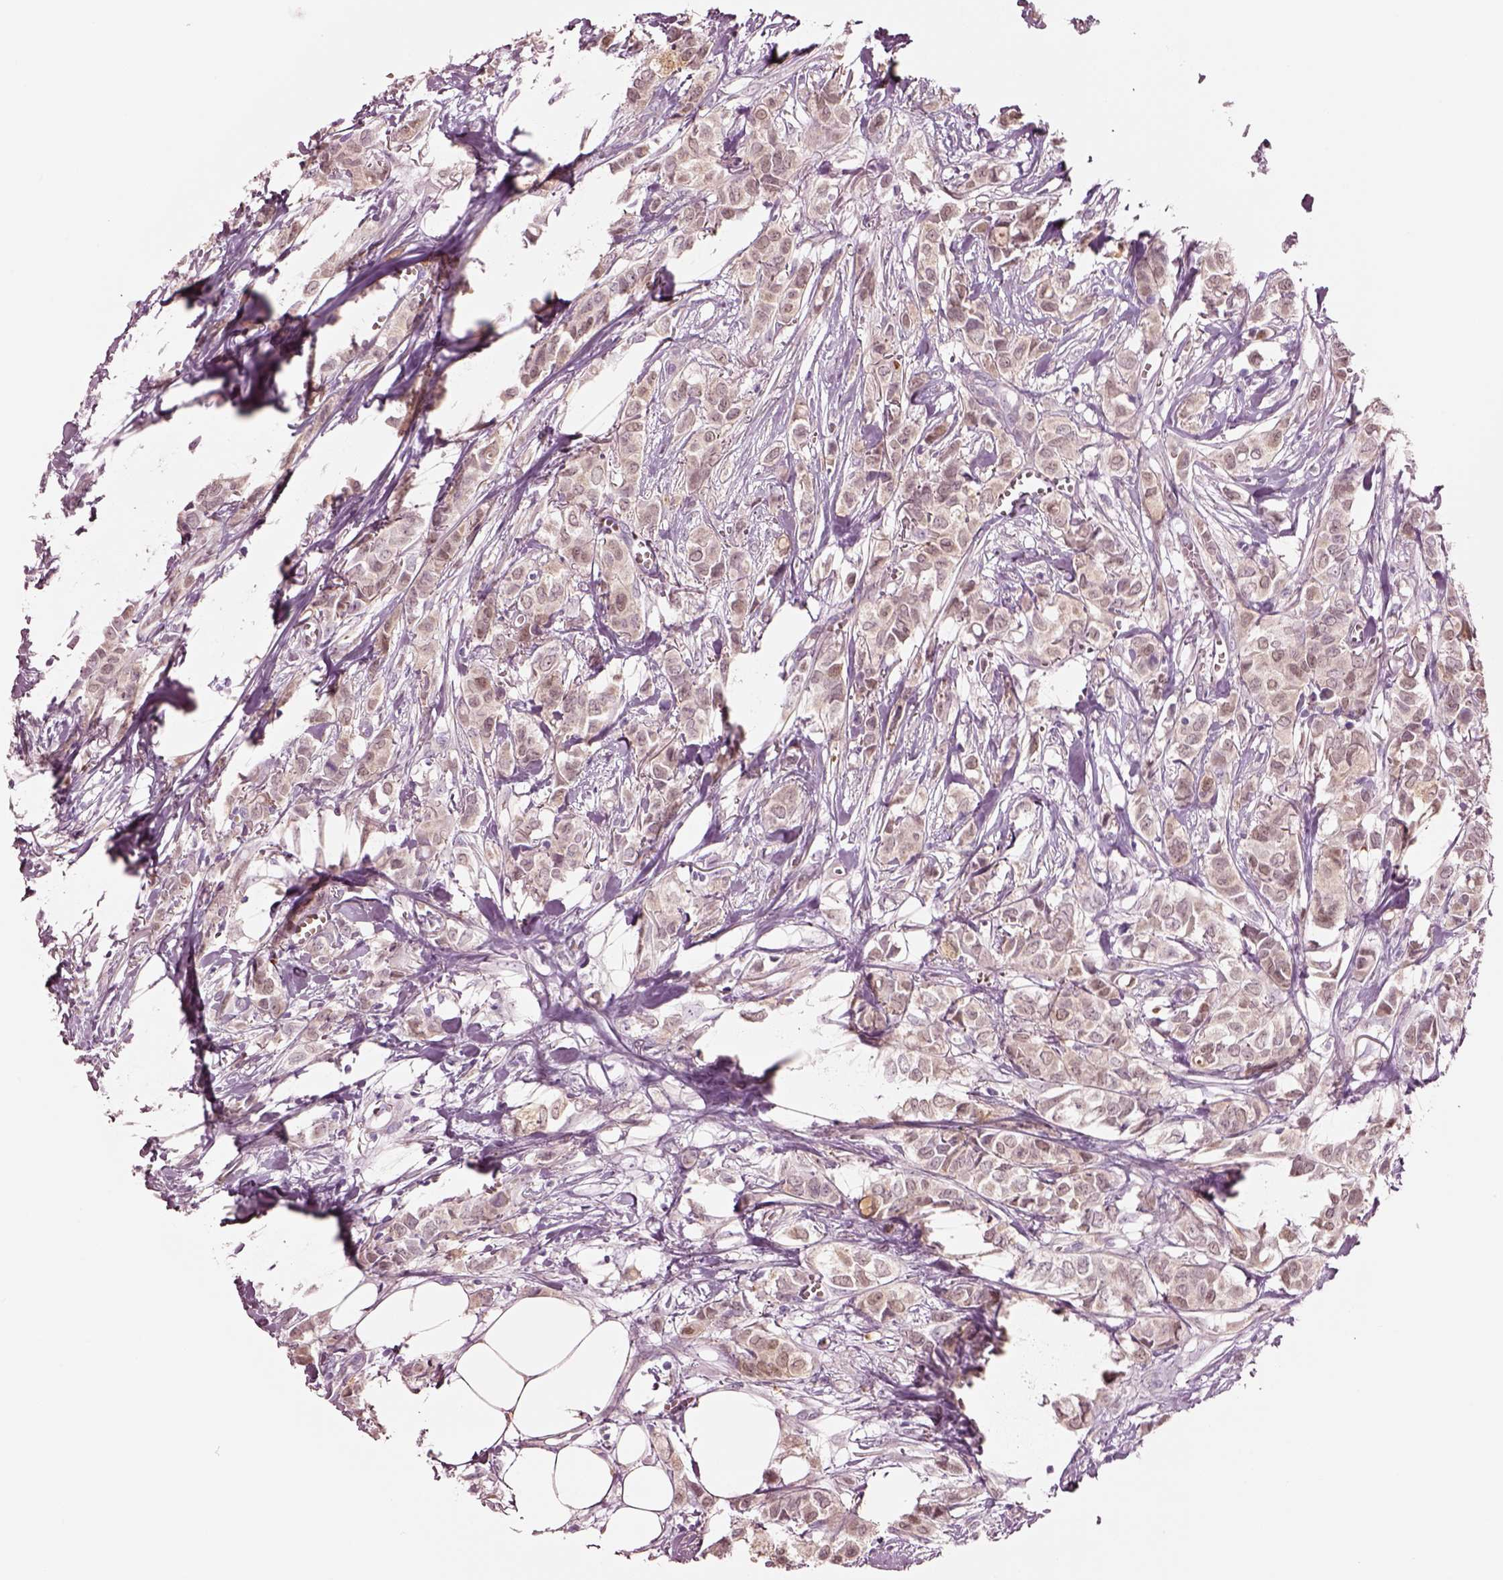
{"staining": {"intensity": "weak", "quantity": ">75%", "location": "cytoplasmic/membranous"}, "tissue": "breast cancer", "cell_type": "Tumor cells", "image_type": "cancer", "snomed": [{"axis": "morphology", "description": "Duct carcinoma"}, {"axis": "topography", "description": "Breast"}], "caption": "Immunohistochemistry (IHC) staining of breast cancer (infiltrating ductal carcinoma), which shows low levels of weak cytoplasmic/membranous staining in approximately >75% of tumor cells indicating weak cytoplasmic/membranous protein positivity. The staining was performed using DAB (brown) for protein detection and nuclei were counterstained in hematoxylin (blue).", "gene": "SCML2", "patient": {"sex": "female", "age": 85}}